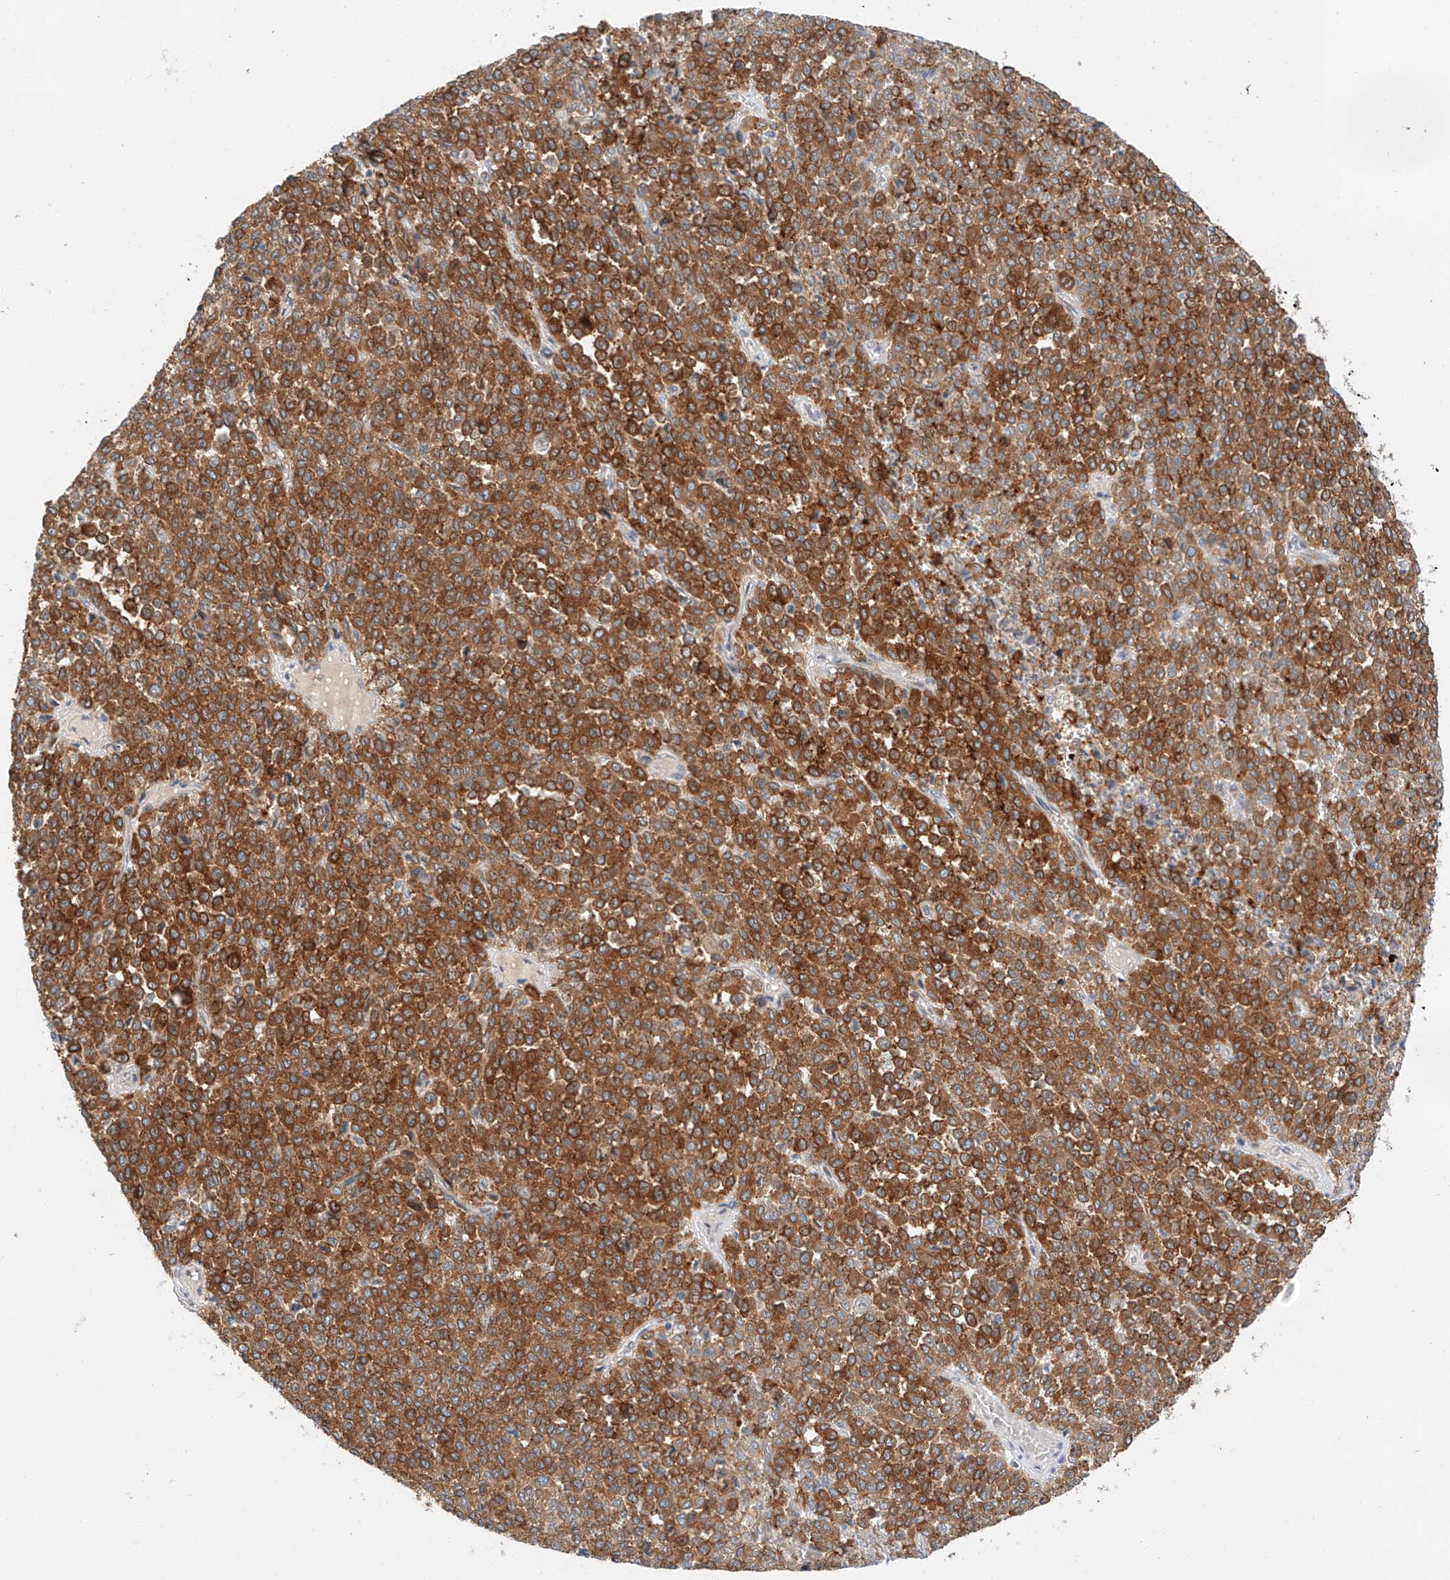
{"staining": {"intensity": "moderate", "quantity": ">75%", "location": "cytoplasmic/membranous"}, "tissue": "melanoma", "cell_type": "Tumor cells", "image_type": "cancer", "snomed": [{"axis": "morphology", "description": "Malignant melanoma, Metastatic site"}, {"axis": "topography", "description": "Pancreas"}], "caption": "Tumor cells exhibit moderate cytoplasmic/membranous positivity in approximately >75% of cells in melanoma.", "gene": "CARMIL1", "patient": {"sex": "female", "age": 30}}